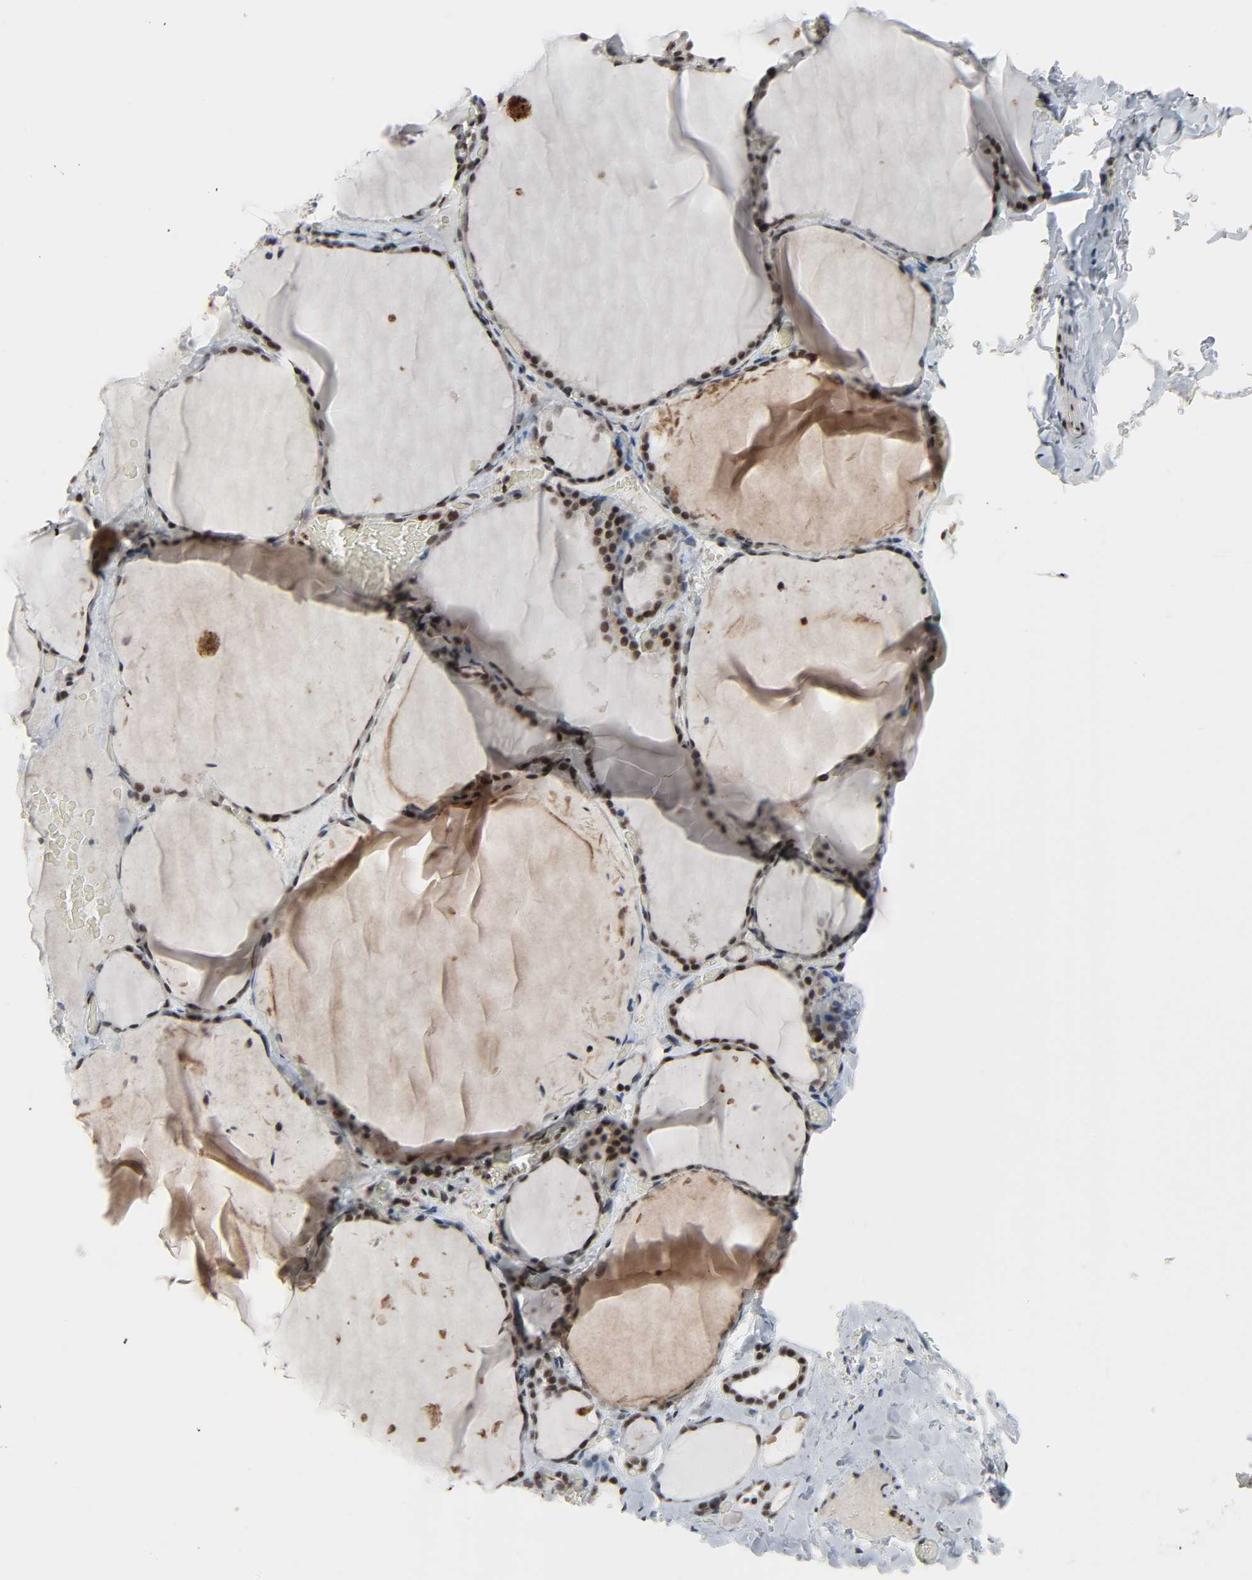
{"staining": {"intensity": "strong", "quantity": ">75%", "location": "nuclear"}, "tissue": "thyroid gland", "cell_type": "Glandular cells", "image_type": "normal", "snomed": [{"axis": "morphology", "description": "Normal tissue, NOS"}, {"axis": "topography", "description": "Thyroid gland"}], "caption": "Thyroid gland stained with DAB (3,3'-diaminobenzidine) IHC shows high levels of strong nuclear positivity in about >75% of glandular cells.", "gene": "CDK7", "patient": {"sex": "female", "age": 22}}